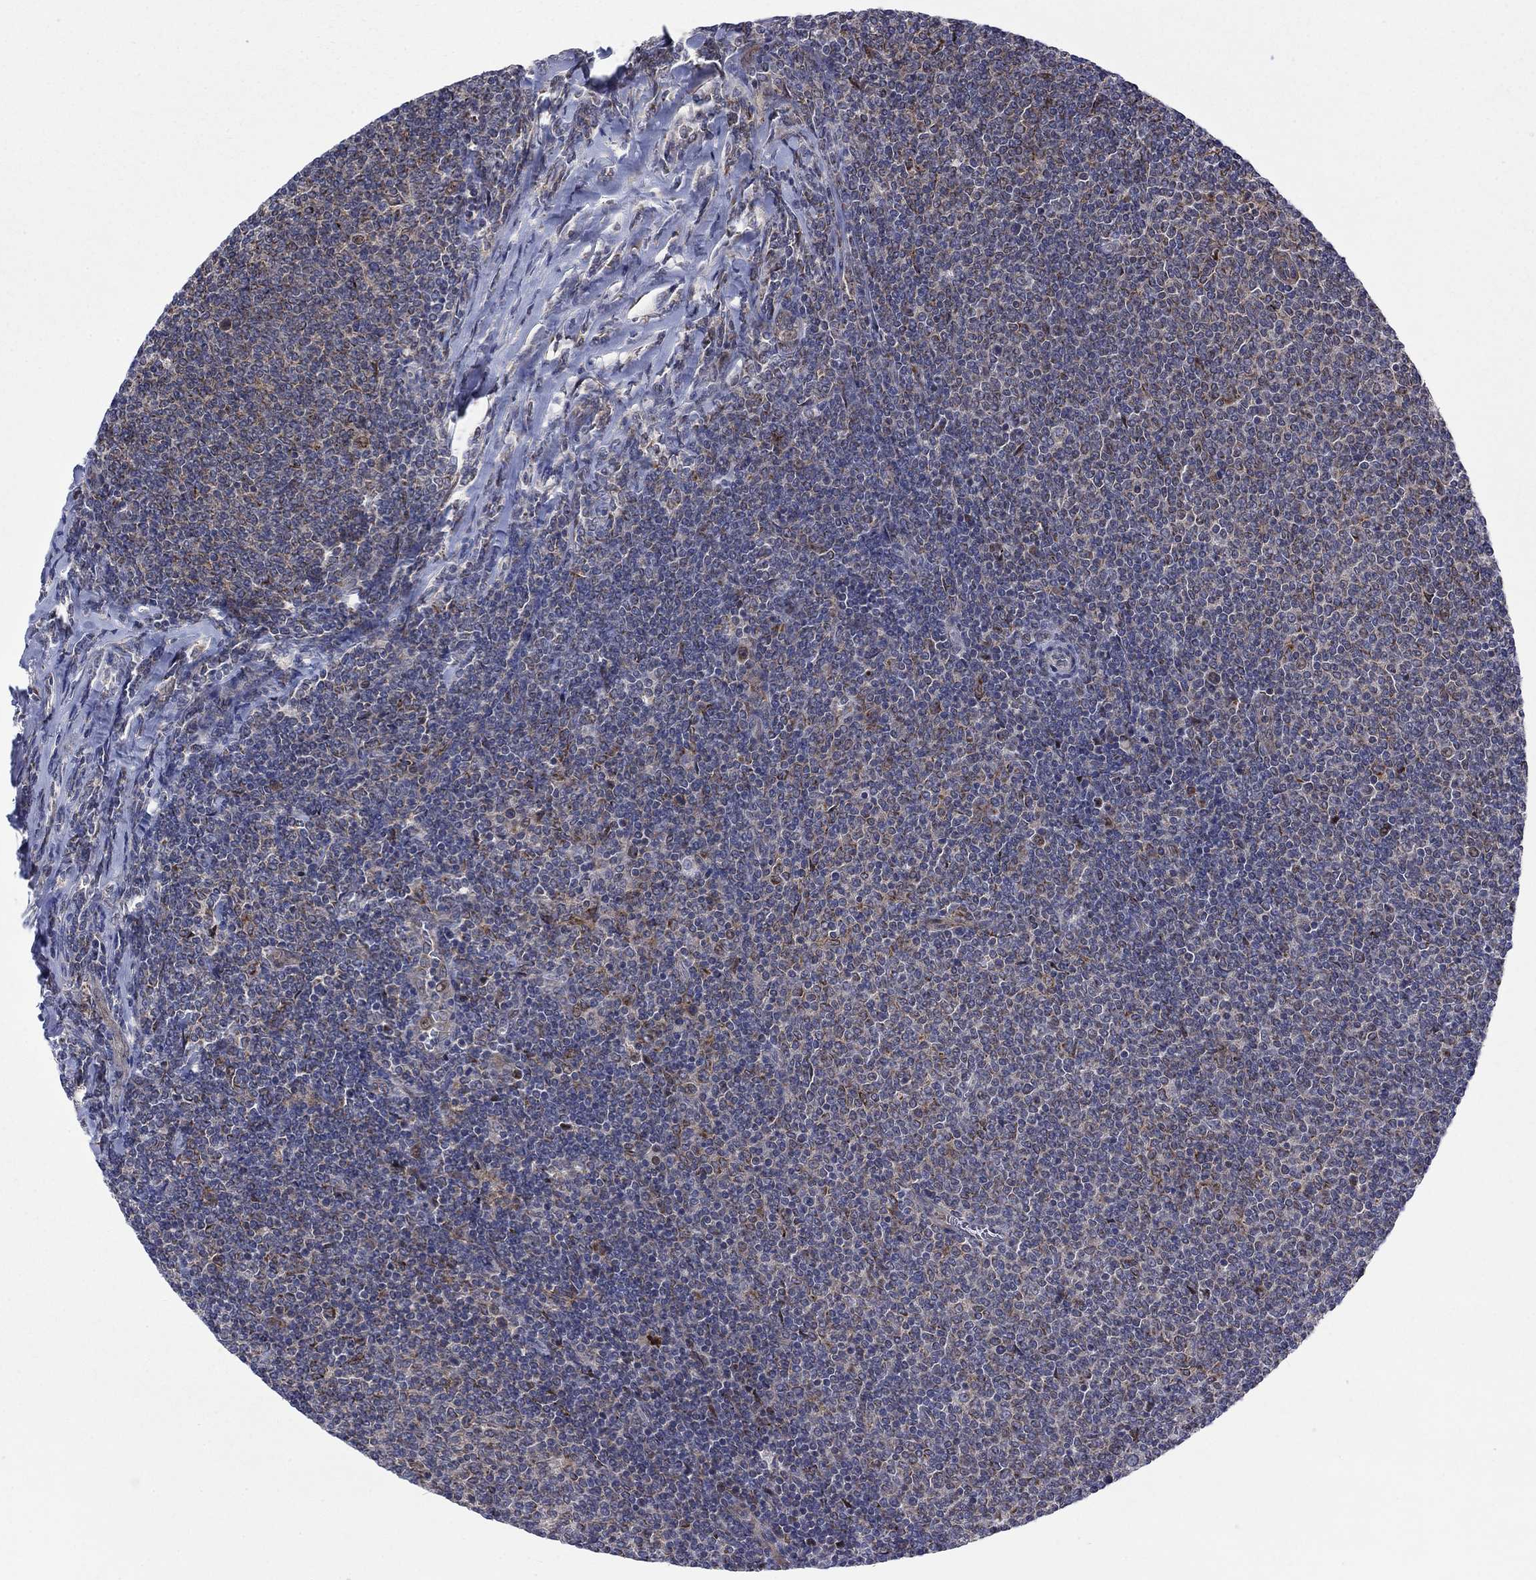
{"staining": {"intensity": "moderate", "quantity": "<25%", "location": "cytoplasmic/membranous"}, "tissue": "lymphoma", "cell_type": "Tumor cells", "image_type": "cancer", "snomed": [{"axis": "morphology", "description": "Malignant lymphoma, non-Hodgkin's type, Low grade"}, {"axis": "topography", "description": "Lymph node"}], "caption": "Immunohistochemistry micrograph of neoplastic tissue: human malignant lymphoma, non-Hodgkin's type (low-grade) stained using IHC reveals low levels of moderate protein expression localized specifically in the cytoplasmic/membranous of tumor cells, appearing as a cytoplasmic/membranous brown color.", "gene": "SLC35F2", "patient": {"sex": "male", "age": 52}}